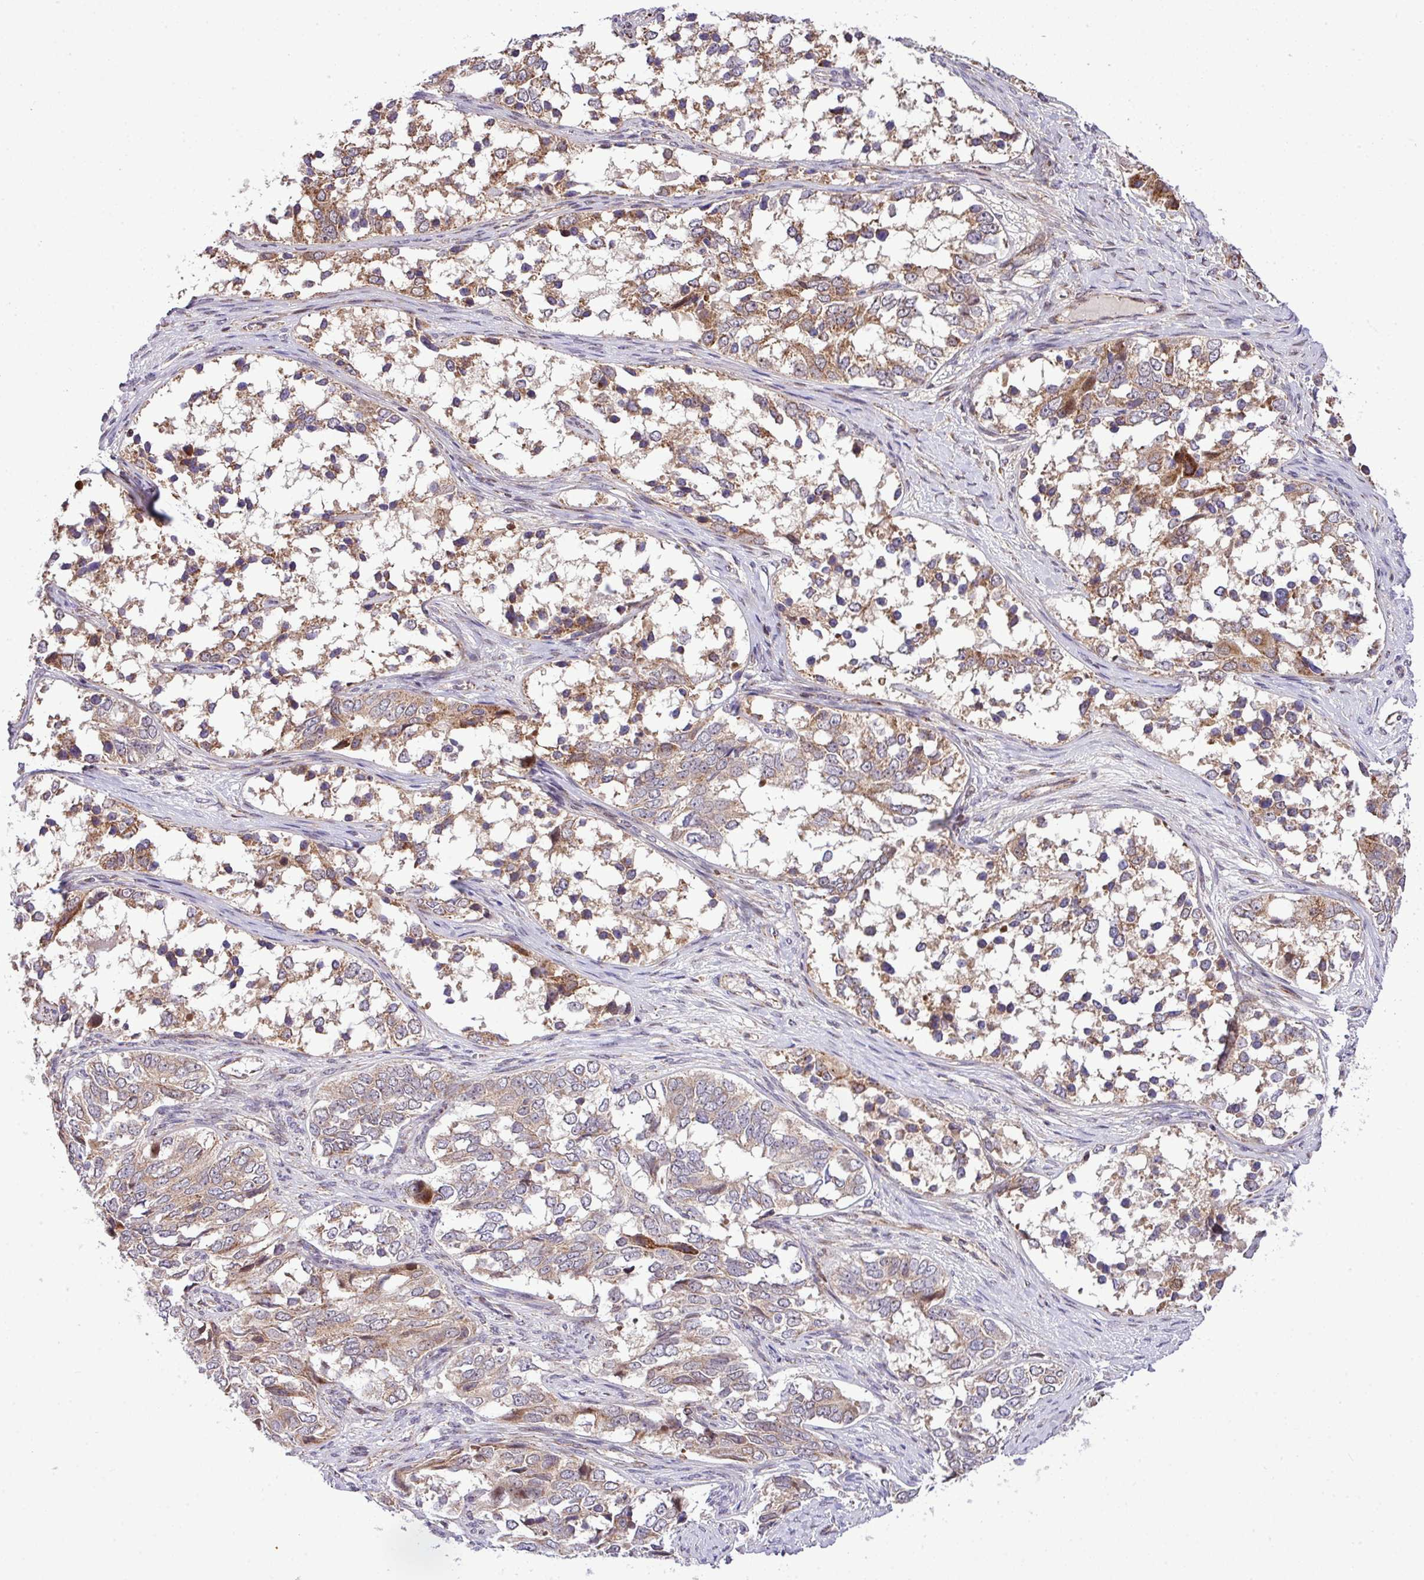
{"staining": {"intensity": "moderate", "quantity": ">75%", "location": "cytoplasmic/membranous"}, "tissue": "ovarian cancer", "cell_type": "Tumor cells", "image_type": "cancer", "snomed": [{"axis": "morphology", "description": "Carcinoma, endometroid"}, {"axis": "topography", "description": "Ovary"}], "caption": "Immunohistochemical staining of human endometroid carcinoma (ovarian) shows medium levels of moderate cytoplasmic/membranous staining in approximately >75% of tumor cells. (Brightfield microscopy of DAB IHC at high magnification).", "gene": "B3GNT9", "patient": {"sex": "female", "age": 51}}